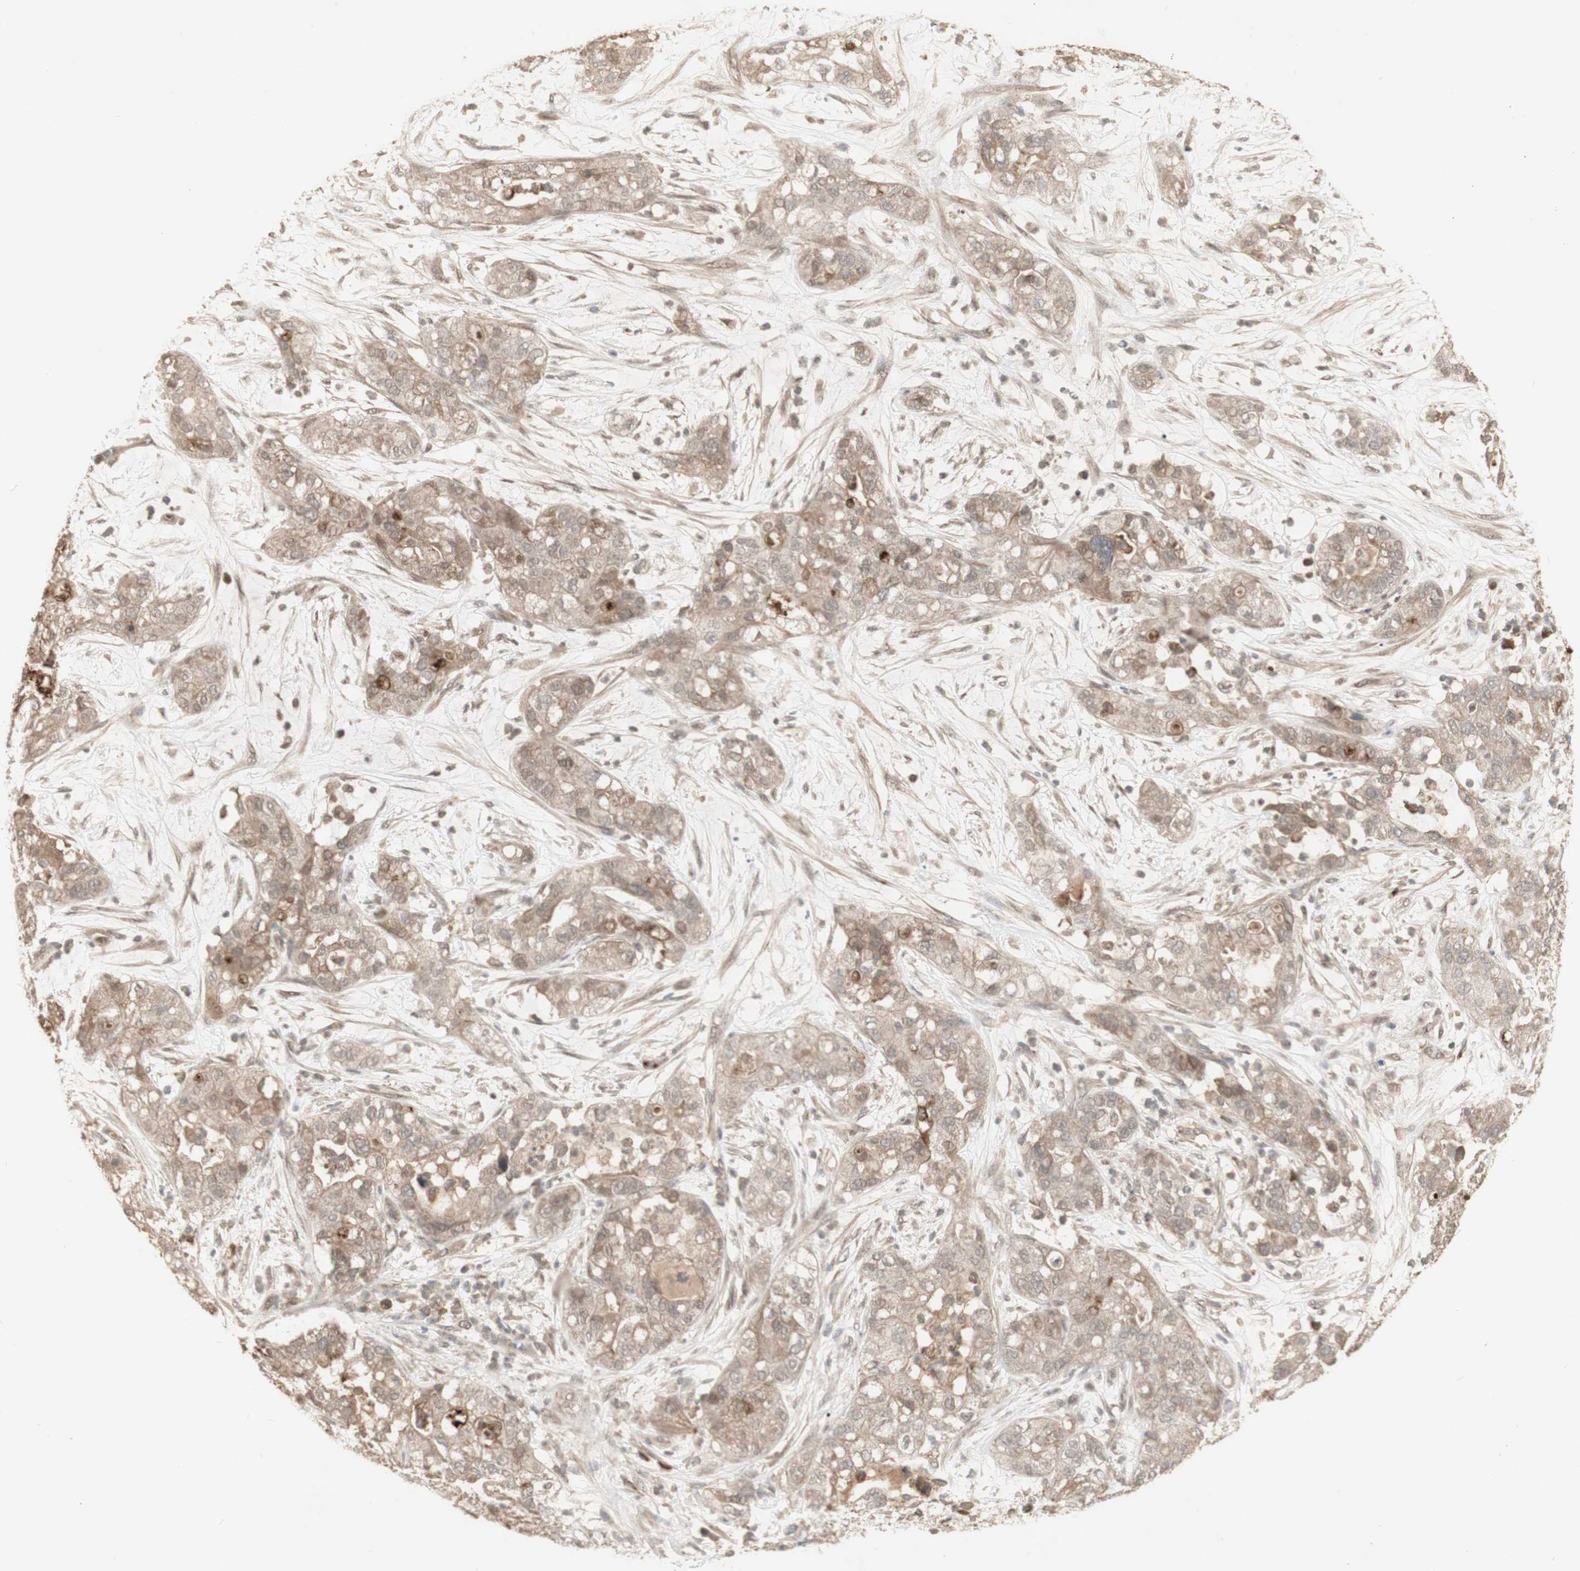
{"staining": {"intensity": "weak", "quantity": ">75%", "location": "cytoplasmic/membranous,nuclear"}, "tissue": "pancreatic cancer", "cell_type": "Tumor cells", "image_type": "cancer", "snomed": [{"axis": "morphology", "description": "Adenocarcinoma, NOS"}, {"axis": "topography", "description": "Pancreas"}], "caption": "Immunohistochemical staining of pancreatic cancer shows low levels of weak cytoplasmic/membranous and nuclear protein positivity in about >75% of tumor cells.", "gene": "ALOX12", "patient": {"sex": "female", "age": 78}}